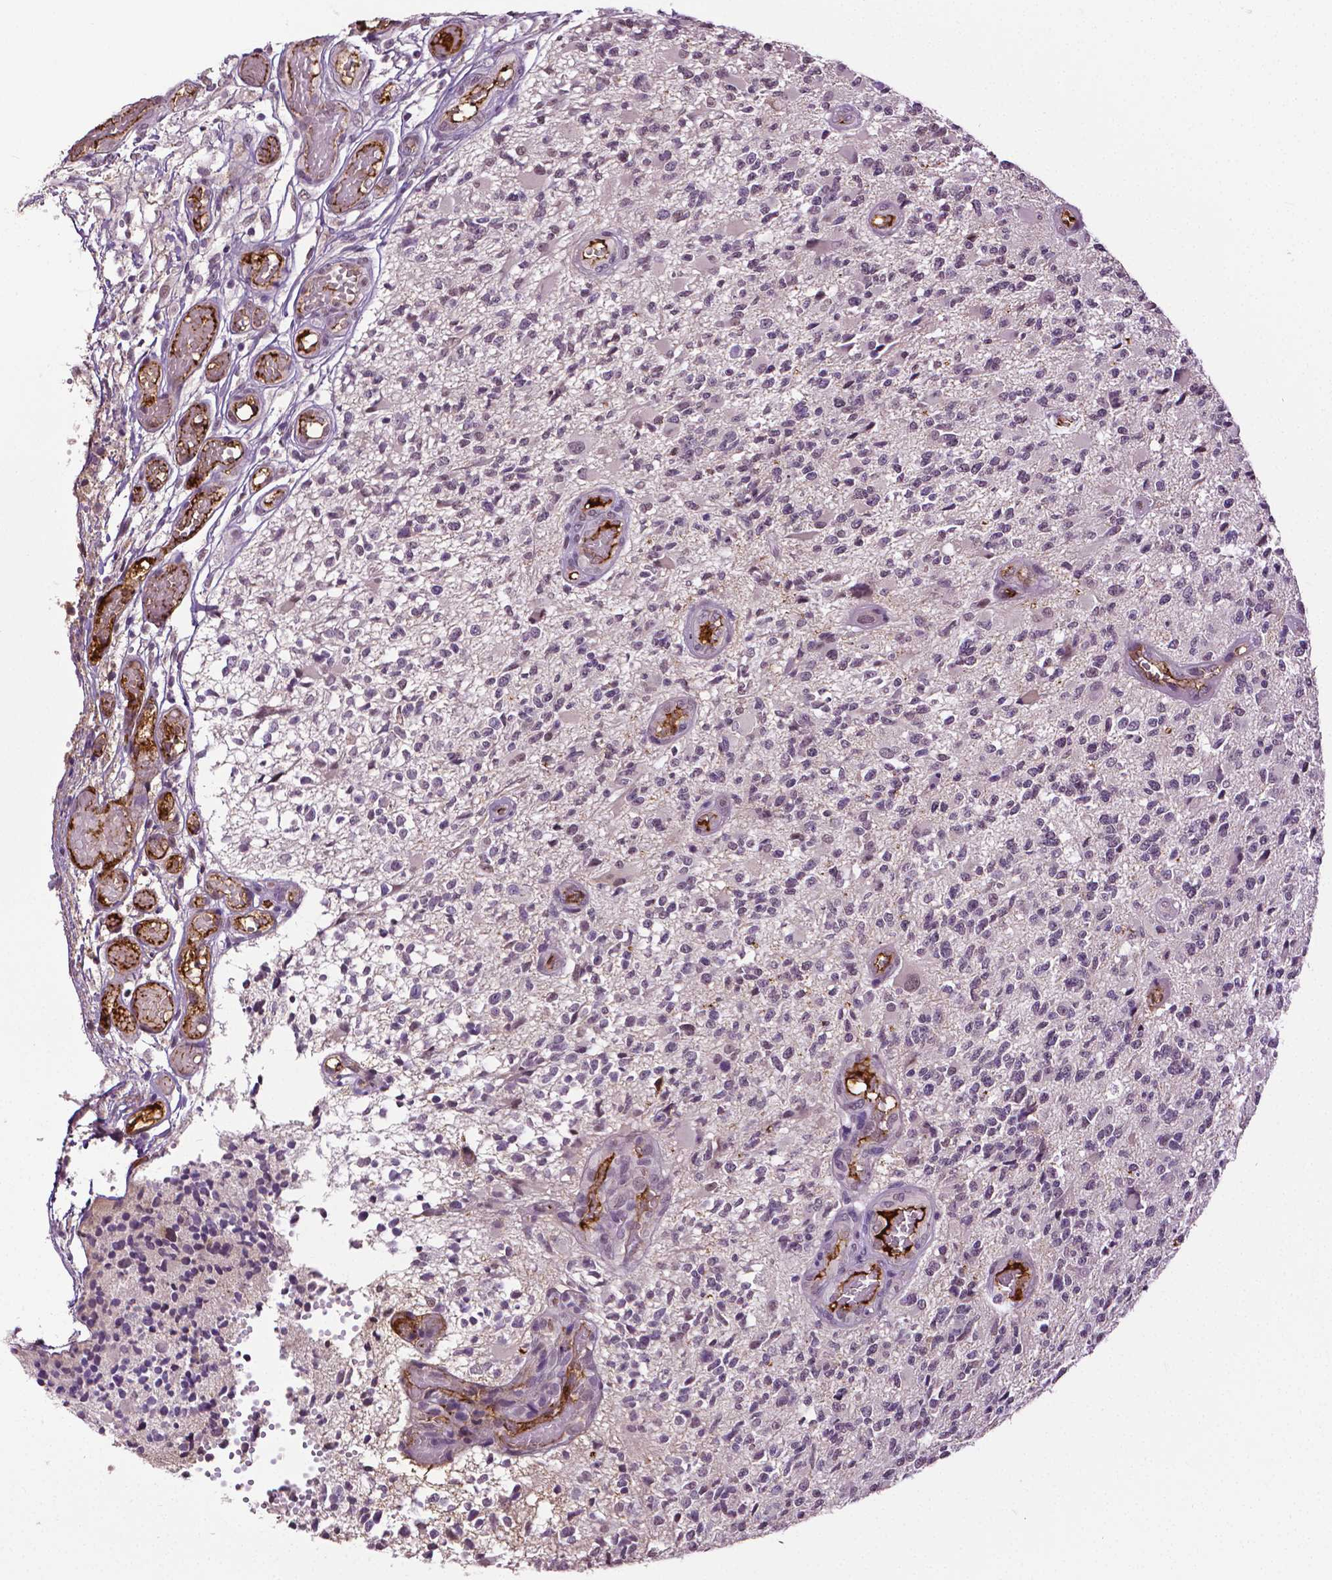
{"staining": {"intensity": "negative", "quantity": "none", "location": "none"}, "tissue": "glioma", "cell_type": "Tumor cells", "image_type": "cancer", "snomed": [{"axis": "morphology", "description": "Glioma, malignant, High grade"}, {"axis": "topography", "description": "Brain"}], "caption": "Tumor cells are negative for protein expression in human glioma.", "gene": "PTPN5", "patient": {"sex": "female", "age": 63}}